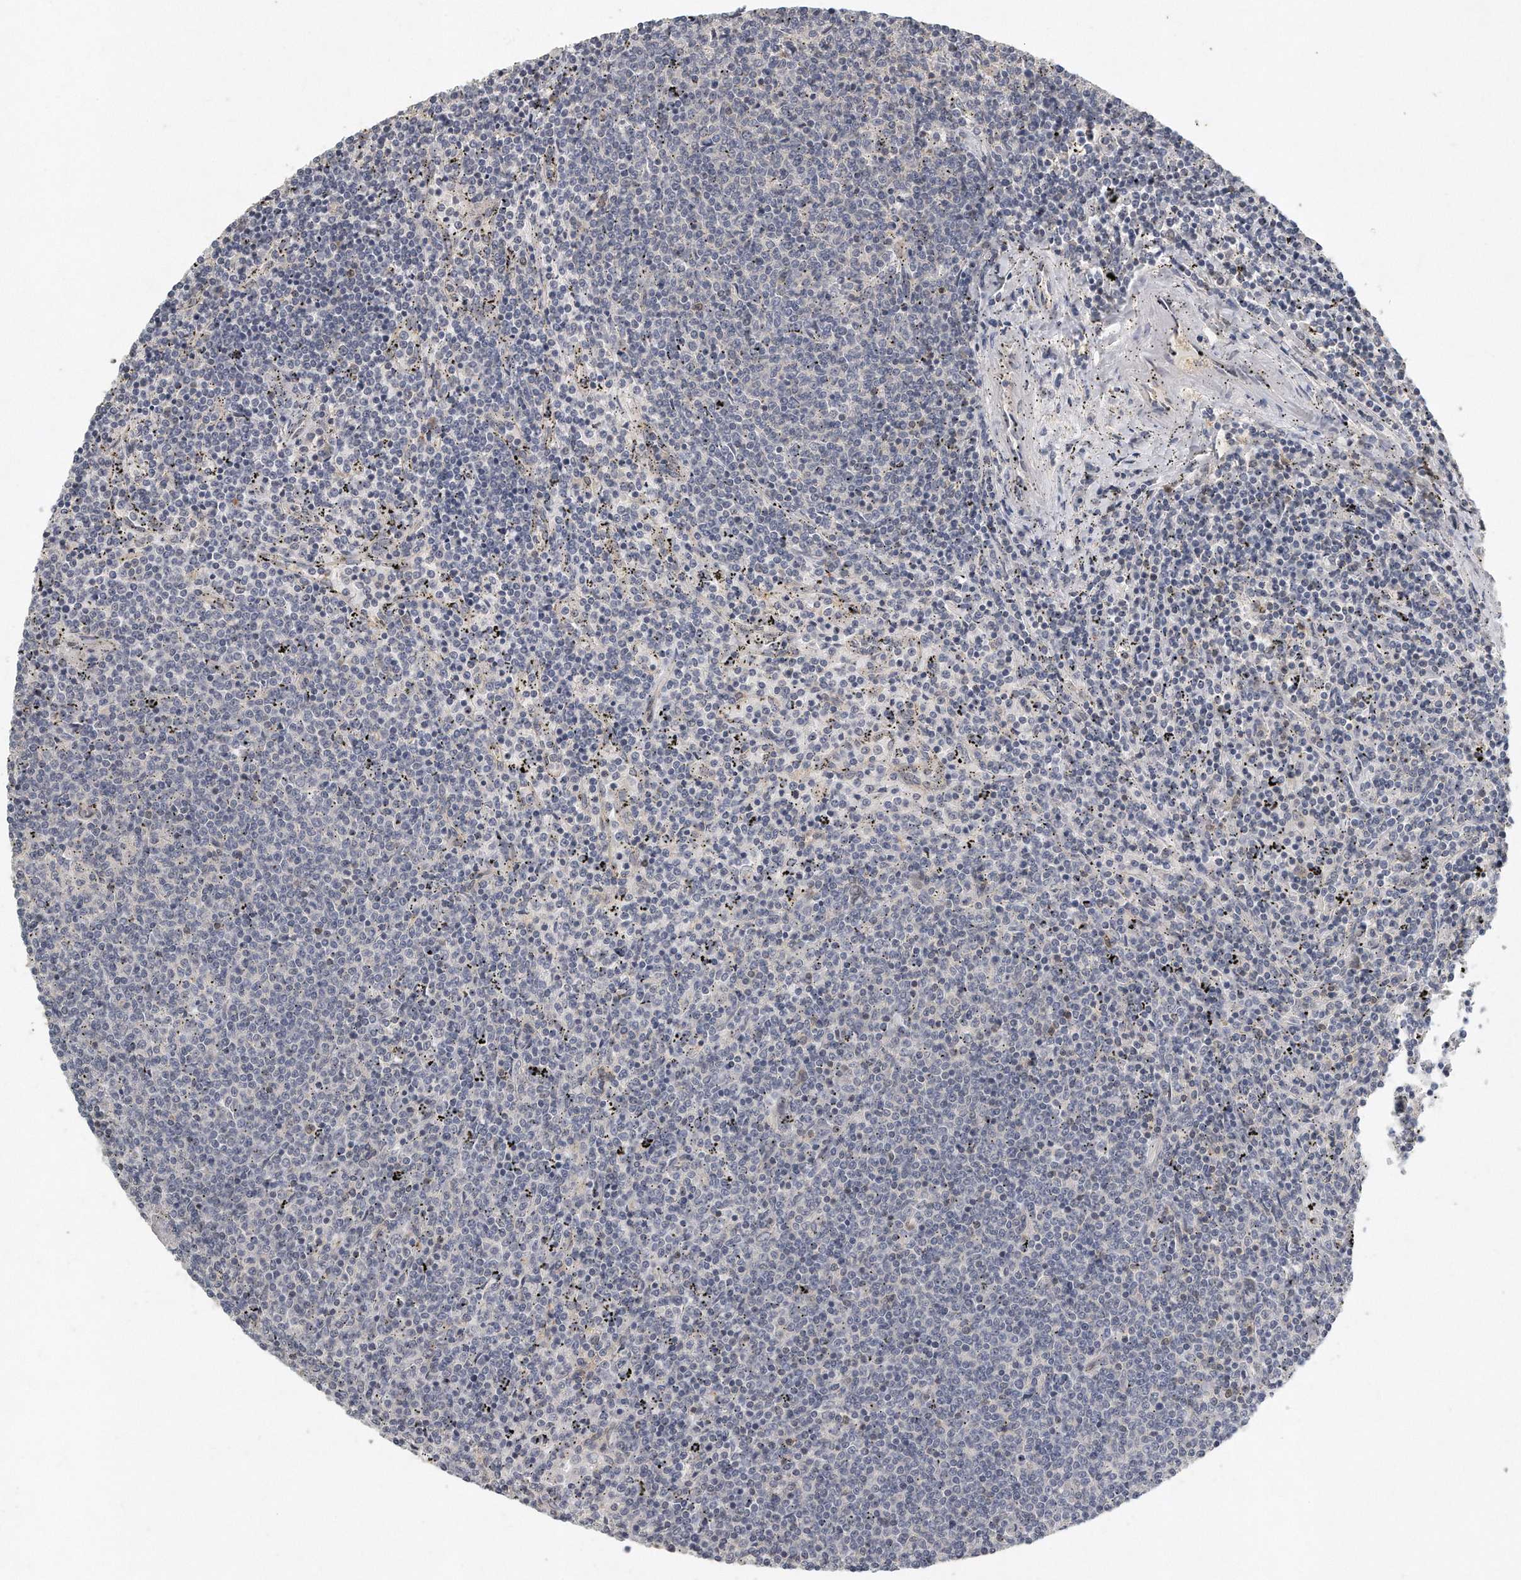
{"staining": {"intensity": "negative", "quantity": "none", "location": "none"}, "tissue": "lymphoma", "cell_type": "Tumor cells", "image_type": "cancer", "snomed": [{"axis": "morphology", "description": "Malignant lymphoma, non-Hodgkin's type, Low grade"}, {"axis": "topography", "description": "Spleen"}], "caption": "IHC histopathology image of neoplastic tissue: human malignant lymphoma, non-Hodgkin's type (low-grade) stained with DAB demonstrates no significant protein staining in tumor cells. (Immunohistochemistry, brightfield microscopy, high magnification).", "gene": "CAMK1", "patient": {"sex": "female", "age": 50}}